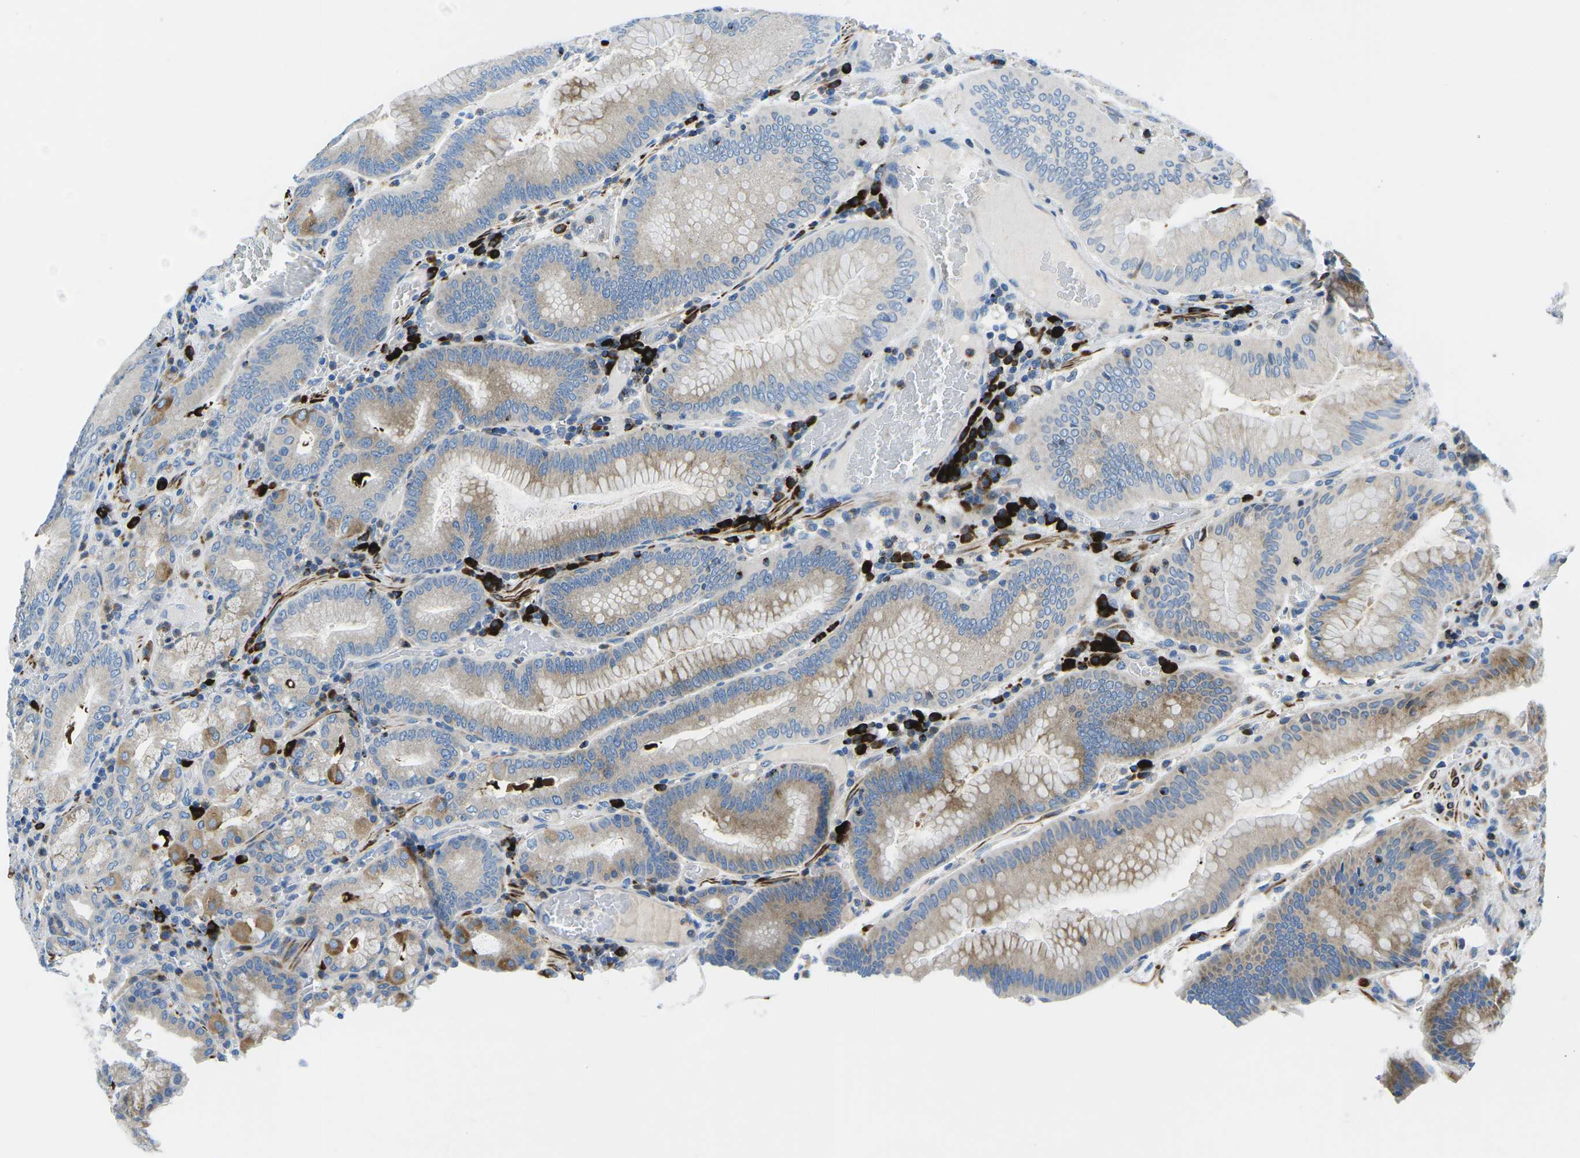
{"staining": {"intensity": "moderate", "quantity": ">75%", "location": "cytoplasmic/membranous"}, "tissue": "stomach", "cell_type": "Glandular cells", "image_type": "normal", "snomed": [{"axis": "morphology", "description": "Normal tissue, NOS"}, {"axis": "morphology", "description": "Carcinoid, malignant, NOS"}, {"axis": "topography", "description": "Stomach, upper"}], "caption": "Stomach stained with DAB immunohistochemistry (IHC) reveals medium levels of moderate cytoplasmic/membranous expression in approximately >75% of glandular cells.", "gene": "MC4R", "patient": {"sex": "male", "age": 39}}